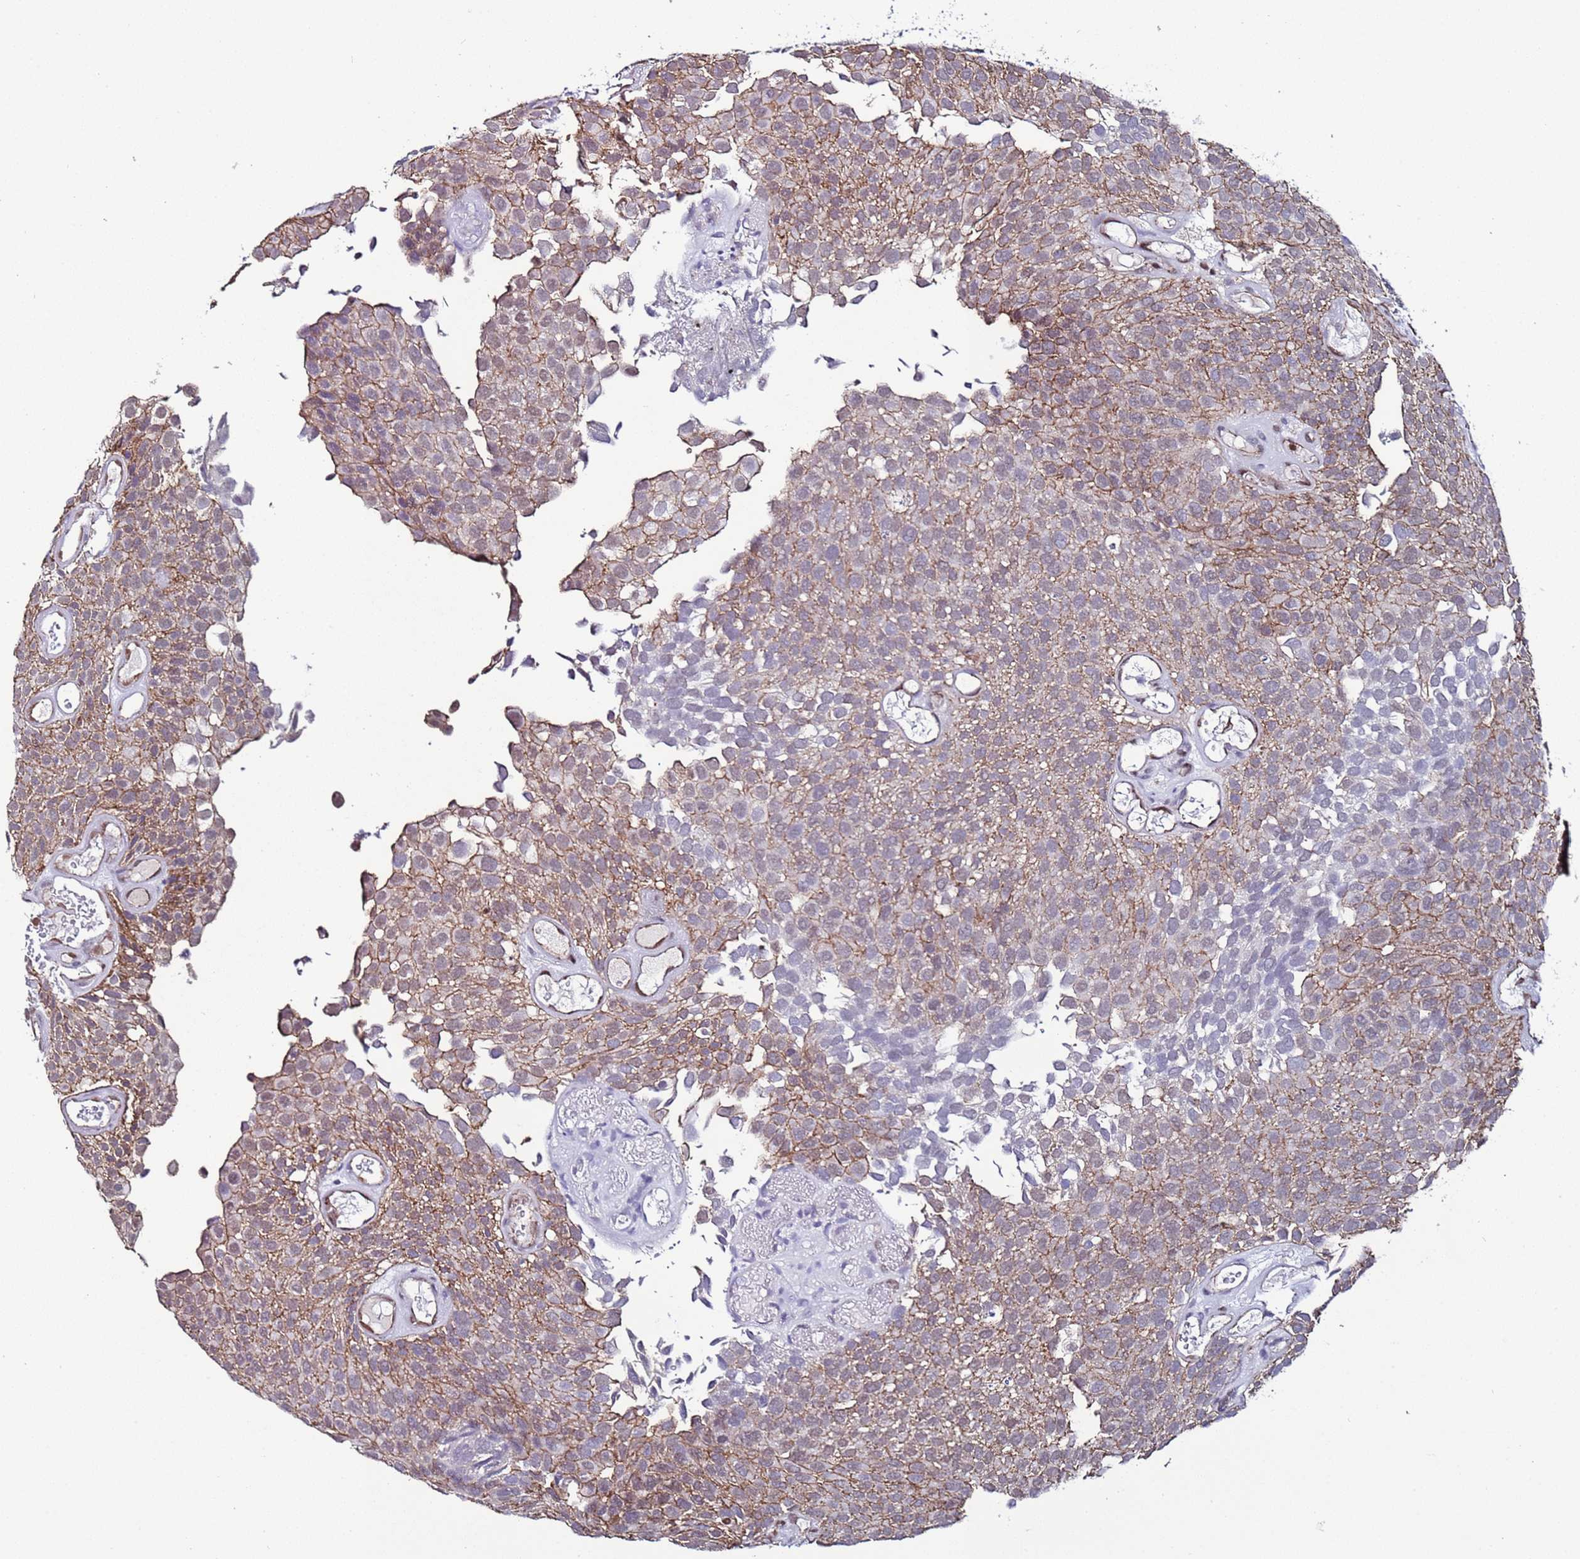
{"staining": {"intensity": "moderate", "quantity": "25%-75%", "location": "cytoplasmic/membranous,nuclear"}, "tissue": "urothelial cancer", "cell_type": "Tumor cells", "image_type": "cancer", "snomed": [{"axis": "morphology", "description": "Urothelial carcinoma, Low grade"}, {"axis": "topography", "description": "Urinary bladder"}], "caption": "Immunohistochemistry (IHC) of urothelial cancer reveals medium levels of moderate cytoplasmic/membranous and nuclear positivity in approximately 25%-75% of tumor cells.", "gene": "TENM3", "patient": {"sex": "male", "age": 89}}